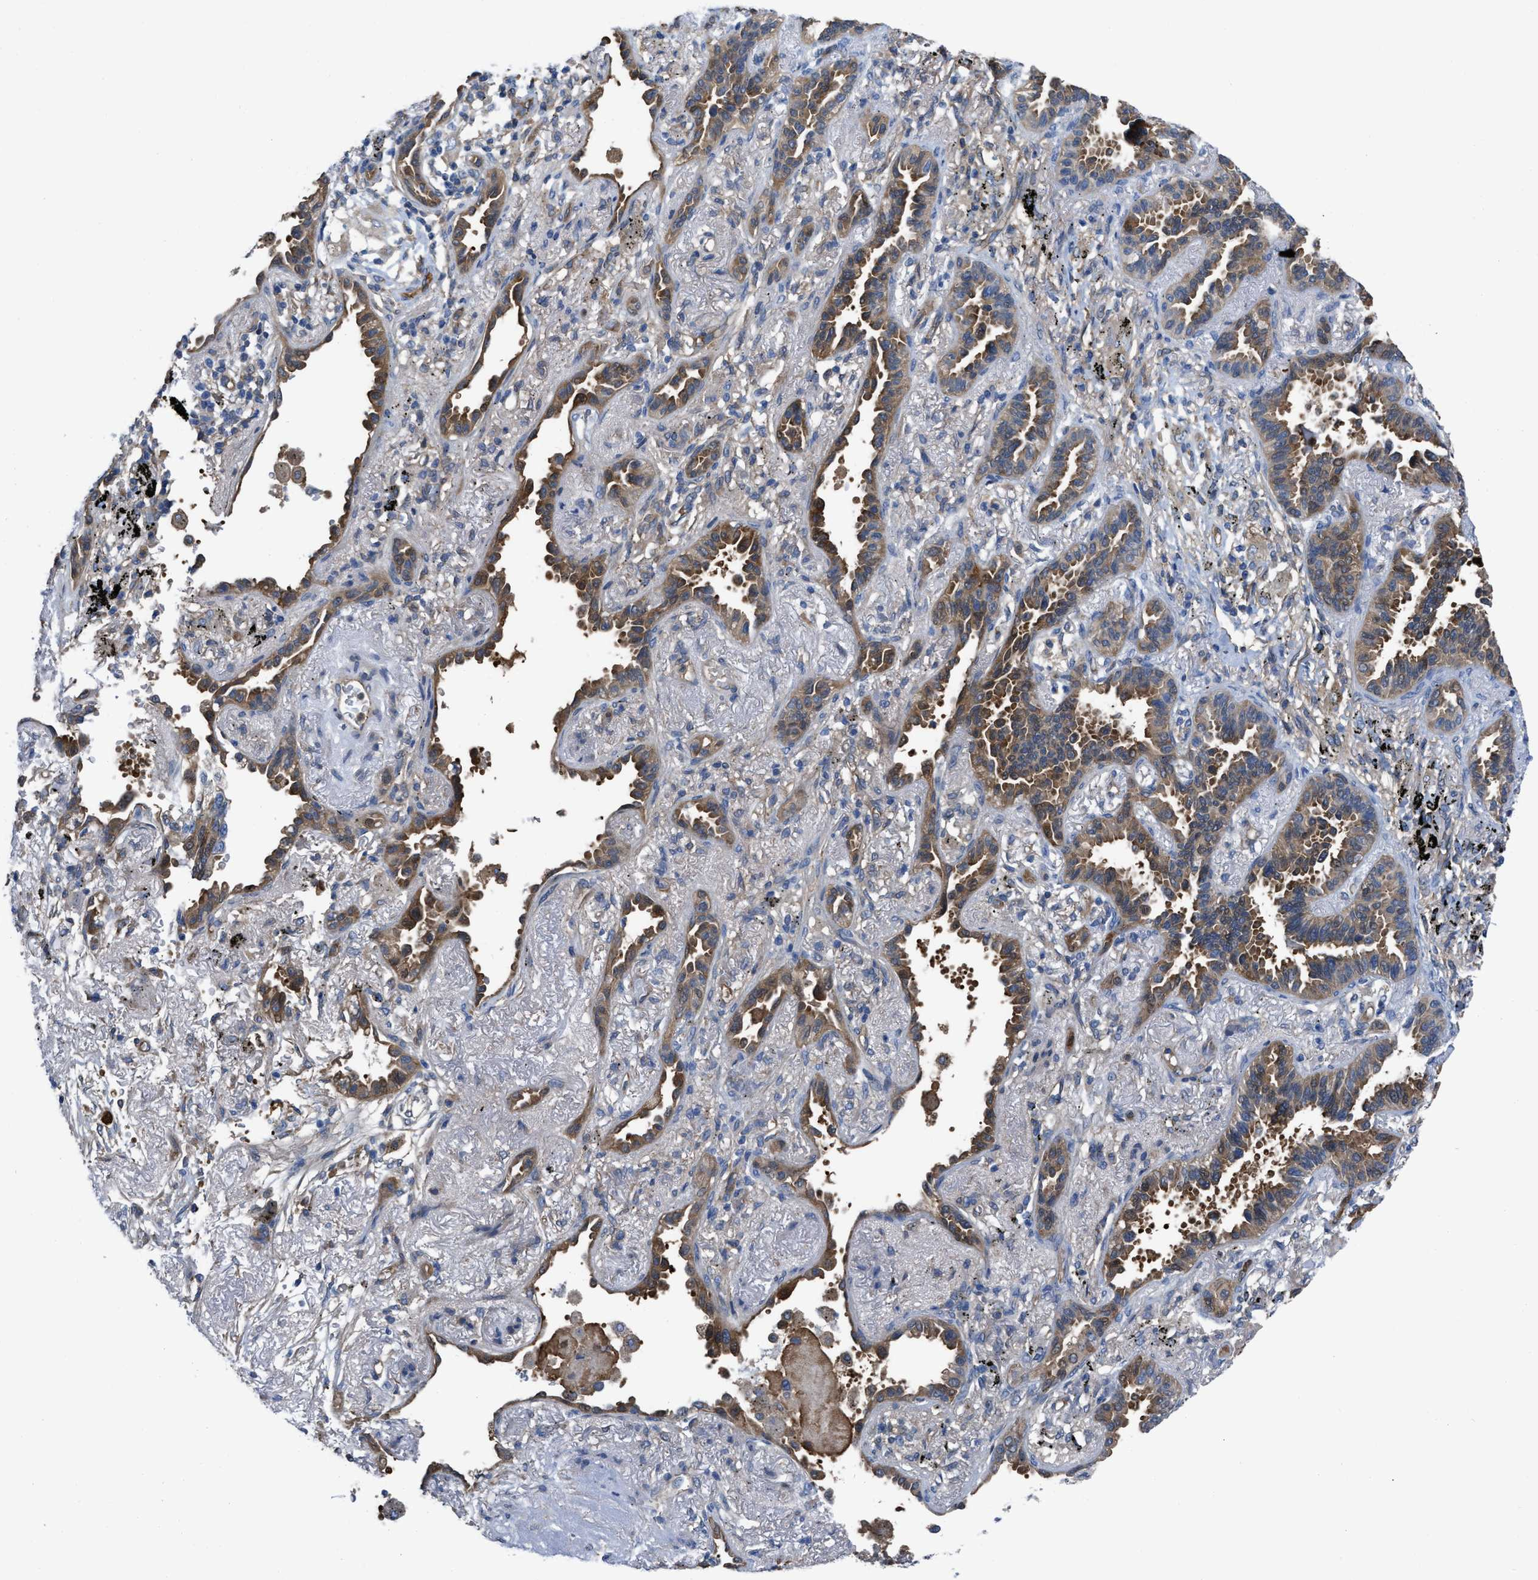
{"staining": {"intensity": "moderate", "quantity": ">75%", "location": "cytoplasmic/membranous"}, "tissue": "lung cancer", "cell_type": "Tumor cells", "image_type": "cancer", "snomed": [{"axis": "morphology", "description": "Adenocarcinoma, NOS"}, {"axis": "topography", "description": "Lung"}], "caption": "The immunohistochemical stain highlights moderate cytoplasmic/membranous positivity in tumor cells of lung adenocarcinoma tissue.", "gene": "TRIOBP", "patient": {"sex": "male", "age": 59}}